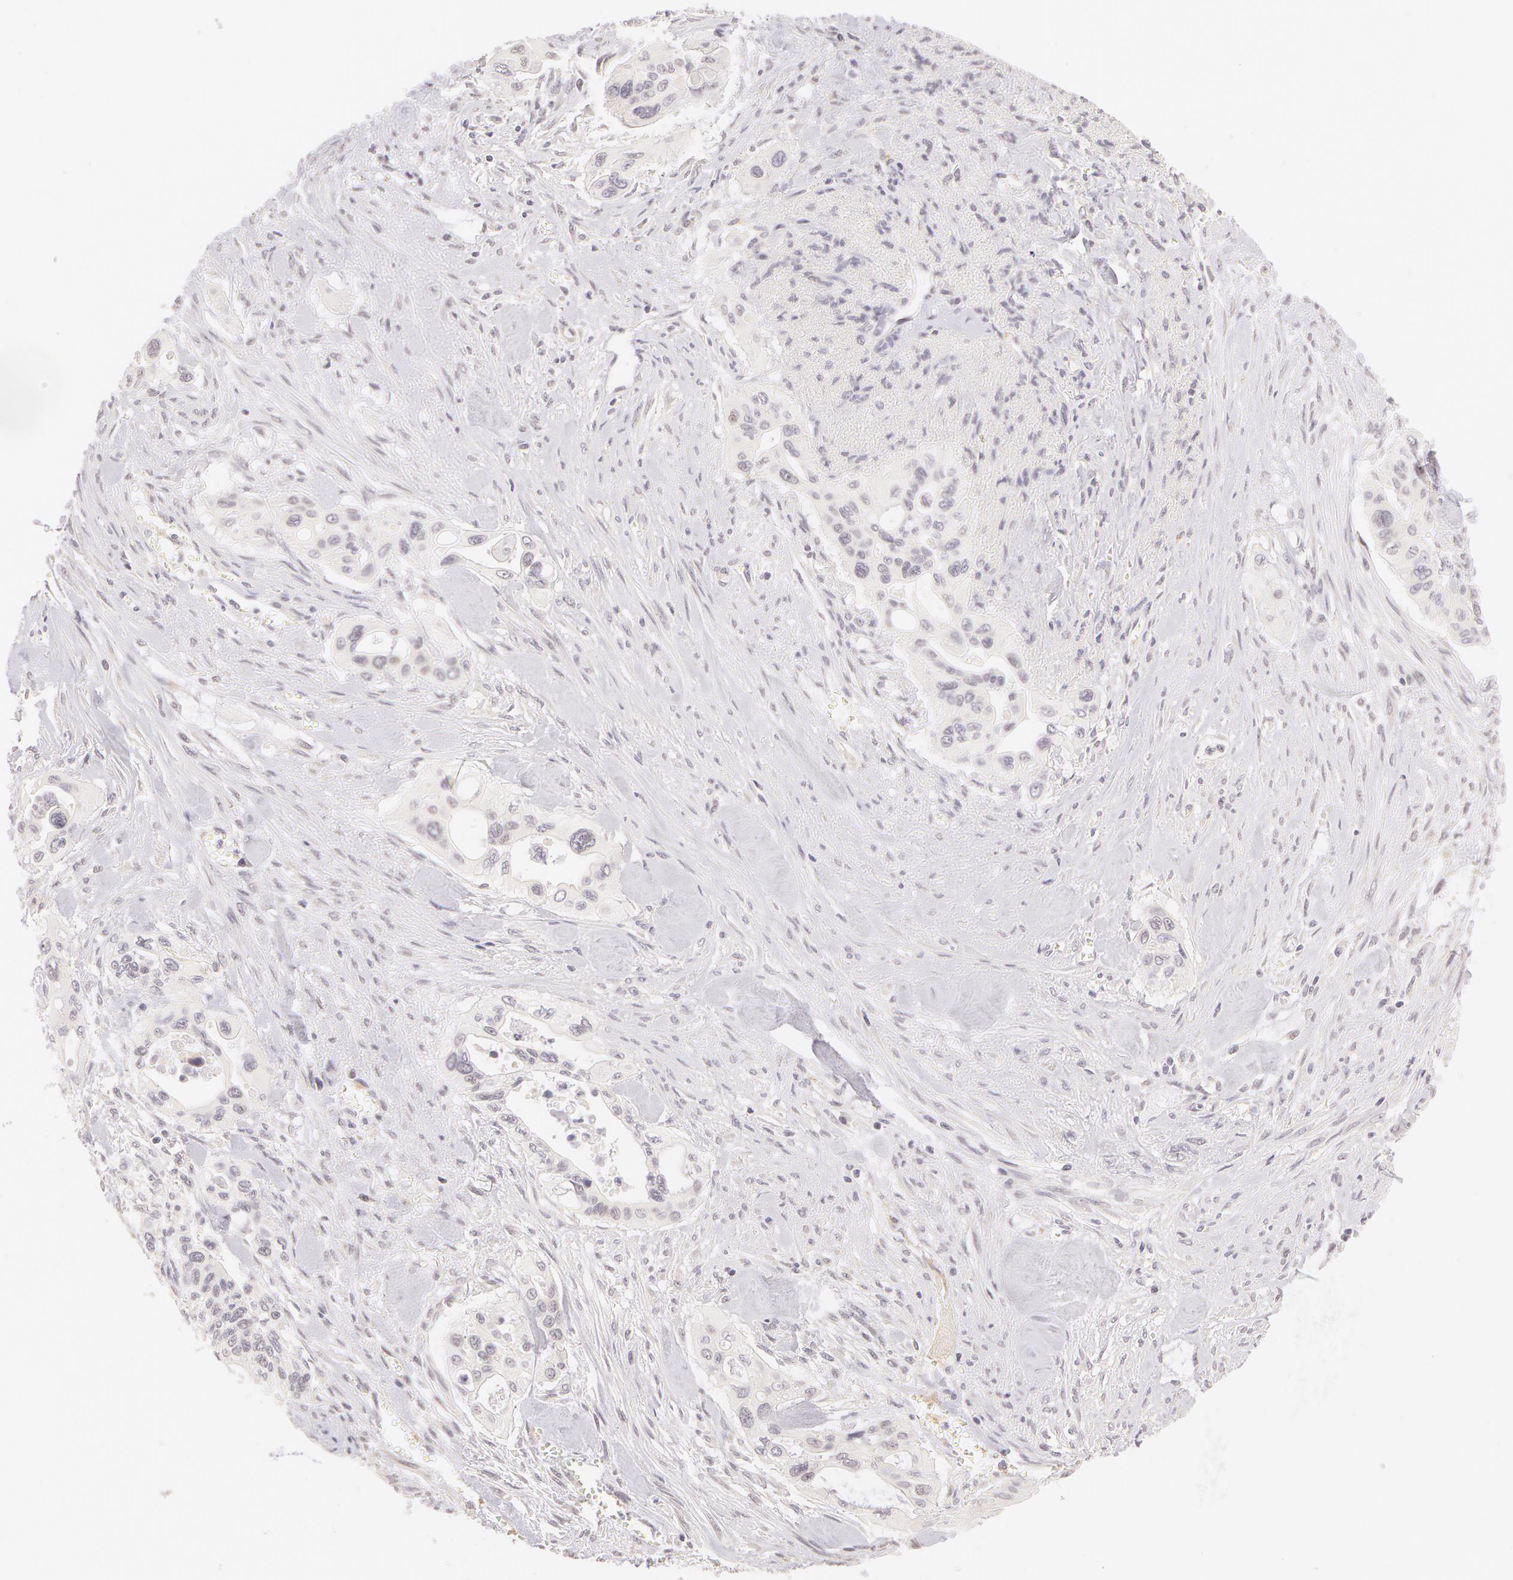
{"staining": {"intensity": "negative", "quantity": "none", "location": "none"}, "tissue": "pancreatic cancer", "cell_type": "Tumor cells", "image_type": "cancer", "snomed": [{"axis": "morphology", "description": "Adenocarcinoma, NOS"}, {"axis": "topography", "description": "Pancreas"}], "caption": "An IHC histopathology image of adenocarcinoma (pancreatic) is shown. There is no staining in tumor cells of adenocarcinoma (pancreatic). (IHC, brightfield microscopy, high magnification).", "gene": "ZNF597", "patient": {"sex": "male", "age": 77}}